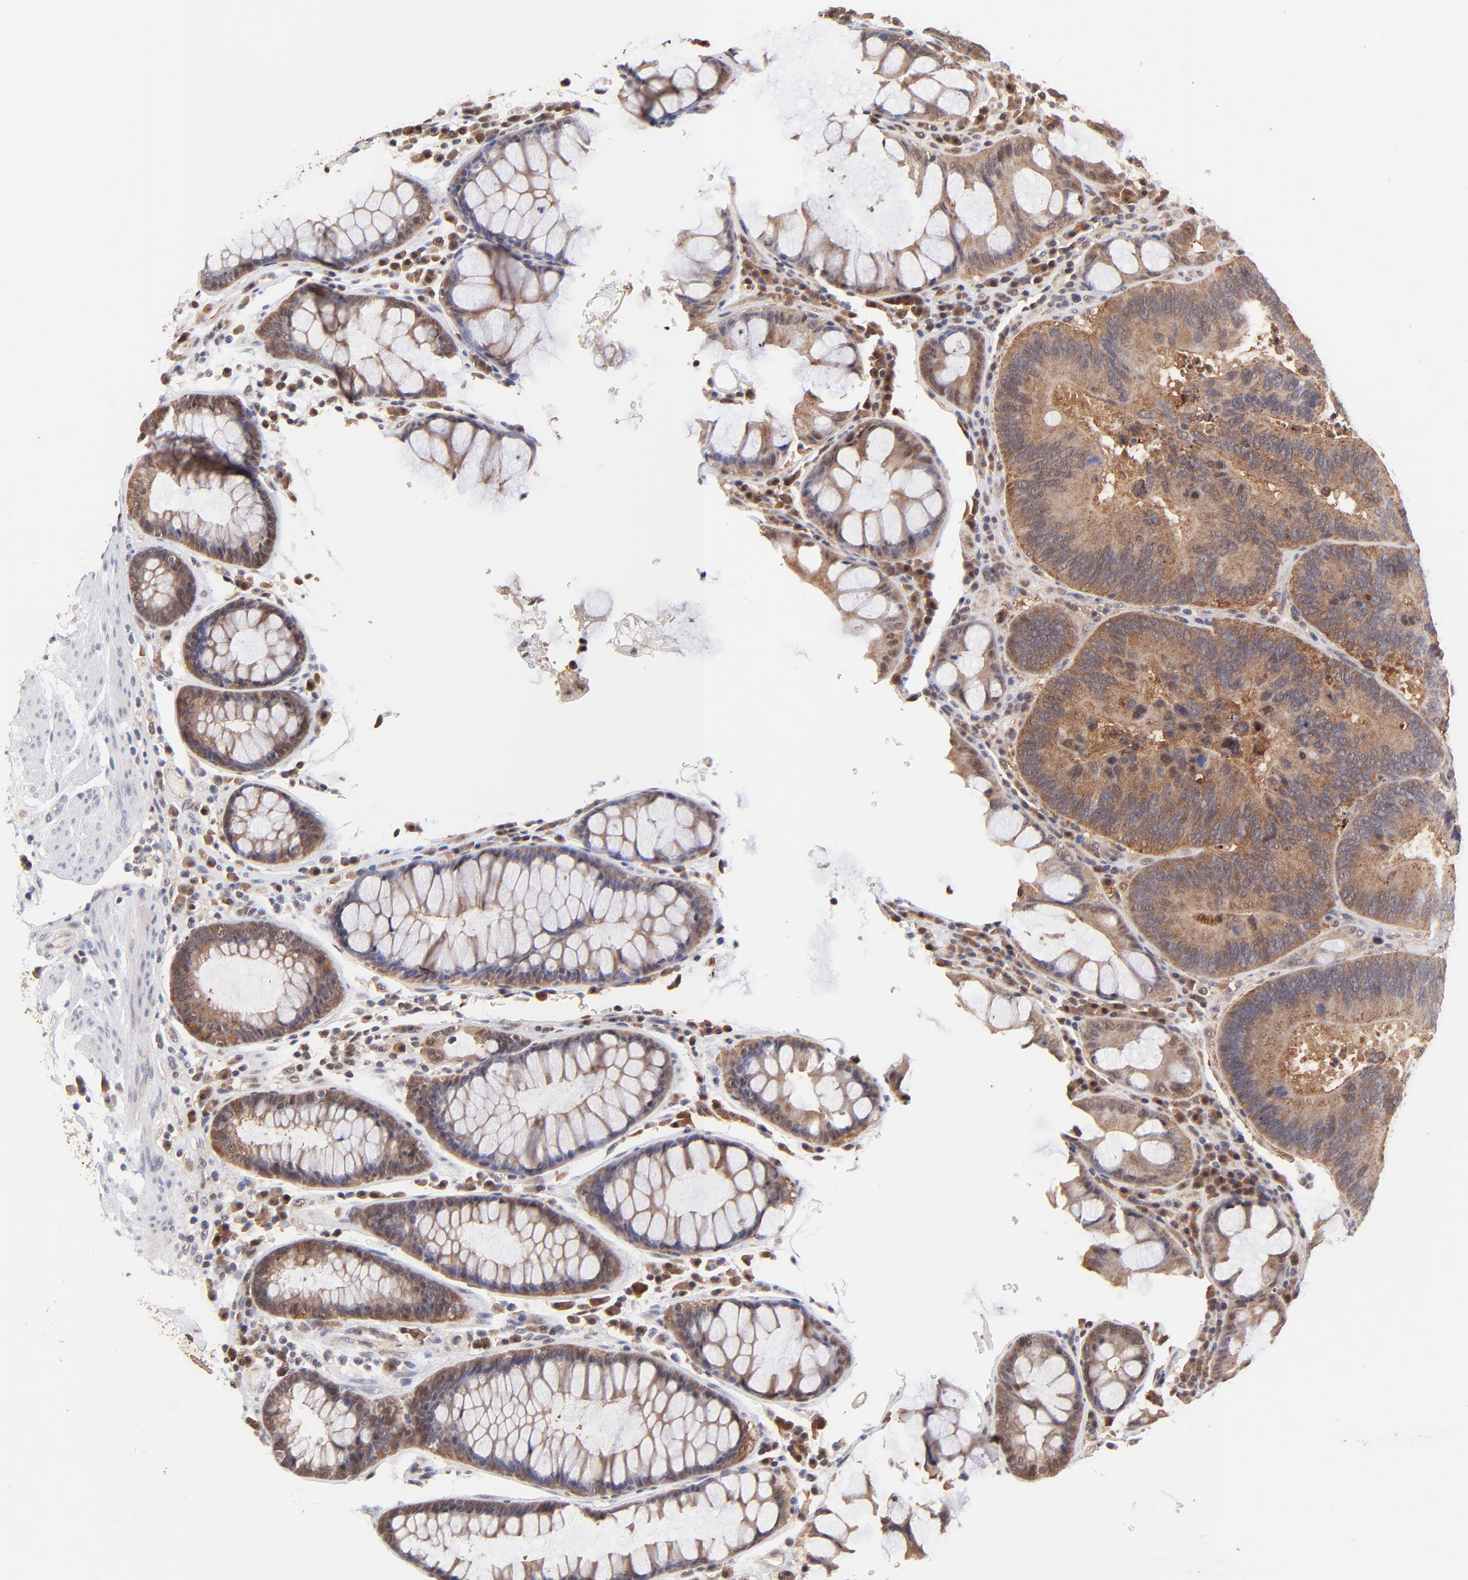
{"staining": {"intensity": "strong", "quantity": ">75%", "location": "cytoplasmic/membranous"}, "tissue": "colorectal cancer", "cell_type": "Tumor cells", "image_type": "cancer", "snomed": [{"axis": "morphology", "description": "Normal tissue, NOS"}, {"axis": "morphology", "description": "Adenocarcinoma, NOS"}, {"axis": "topography", "description": "Colon"}], "caption": "Immunohistochemistry histopathology image of neoplastic tissue: human adenocarcinoma (colorectal) stained using IHC demonstrates high levels of strong protein expression localized specifically in the cytoplasmic/membranous of tumor cells, appearing as a cytoplasmic/membranous brown color.", "gene": "PSMA6", "patient": {"sex": "female", "age": 78}}